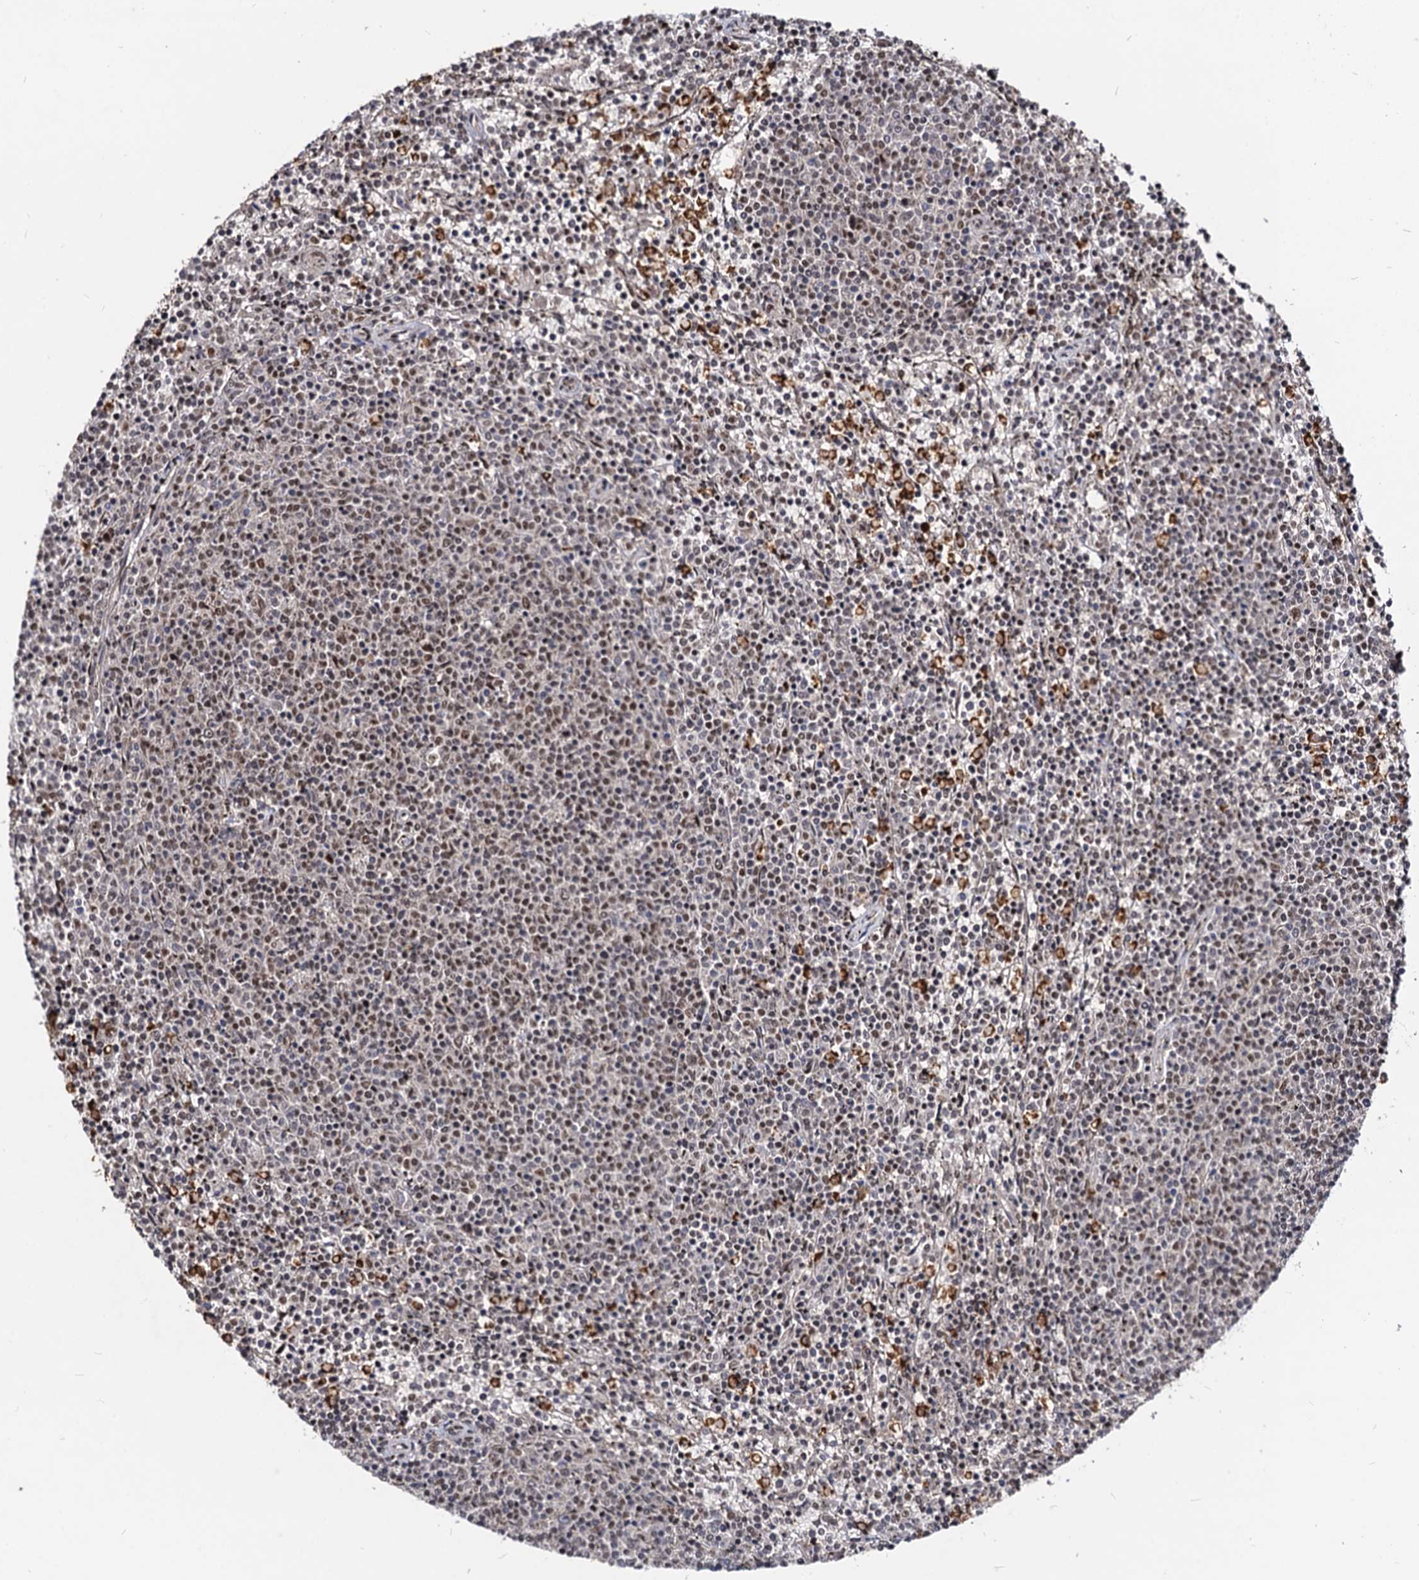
{"staining": {"intensity": "weak", "quantity": "25%-75%", "location": "nuclear"}, "tissue": "lymphoma", "cell_type": "Tumor cells", "image_type": "cancer", "snomed": [{"axis": "morphology", "description": "Malignant lymphoma, non-Hodgkin's type, Low grade"}, {"axis": "topography", "description": "Spleen"}], "caption": "Weak nuclear staining for a protein is appreciated in approximately 25%-75% of tumor cells of lymphoma using immunohistochemistry (IHC).", "gene": "SFSWAP", "patient": {"sex": "female", "age": 50}}